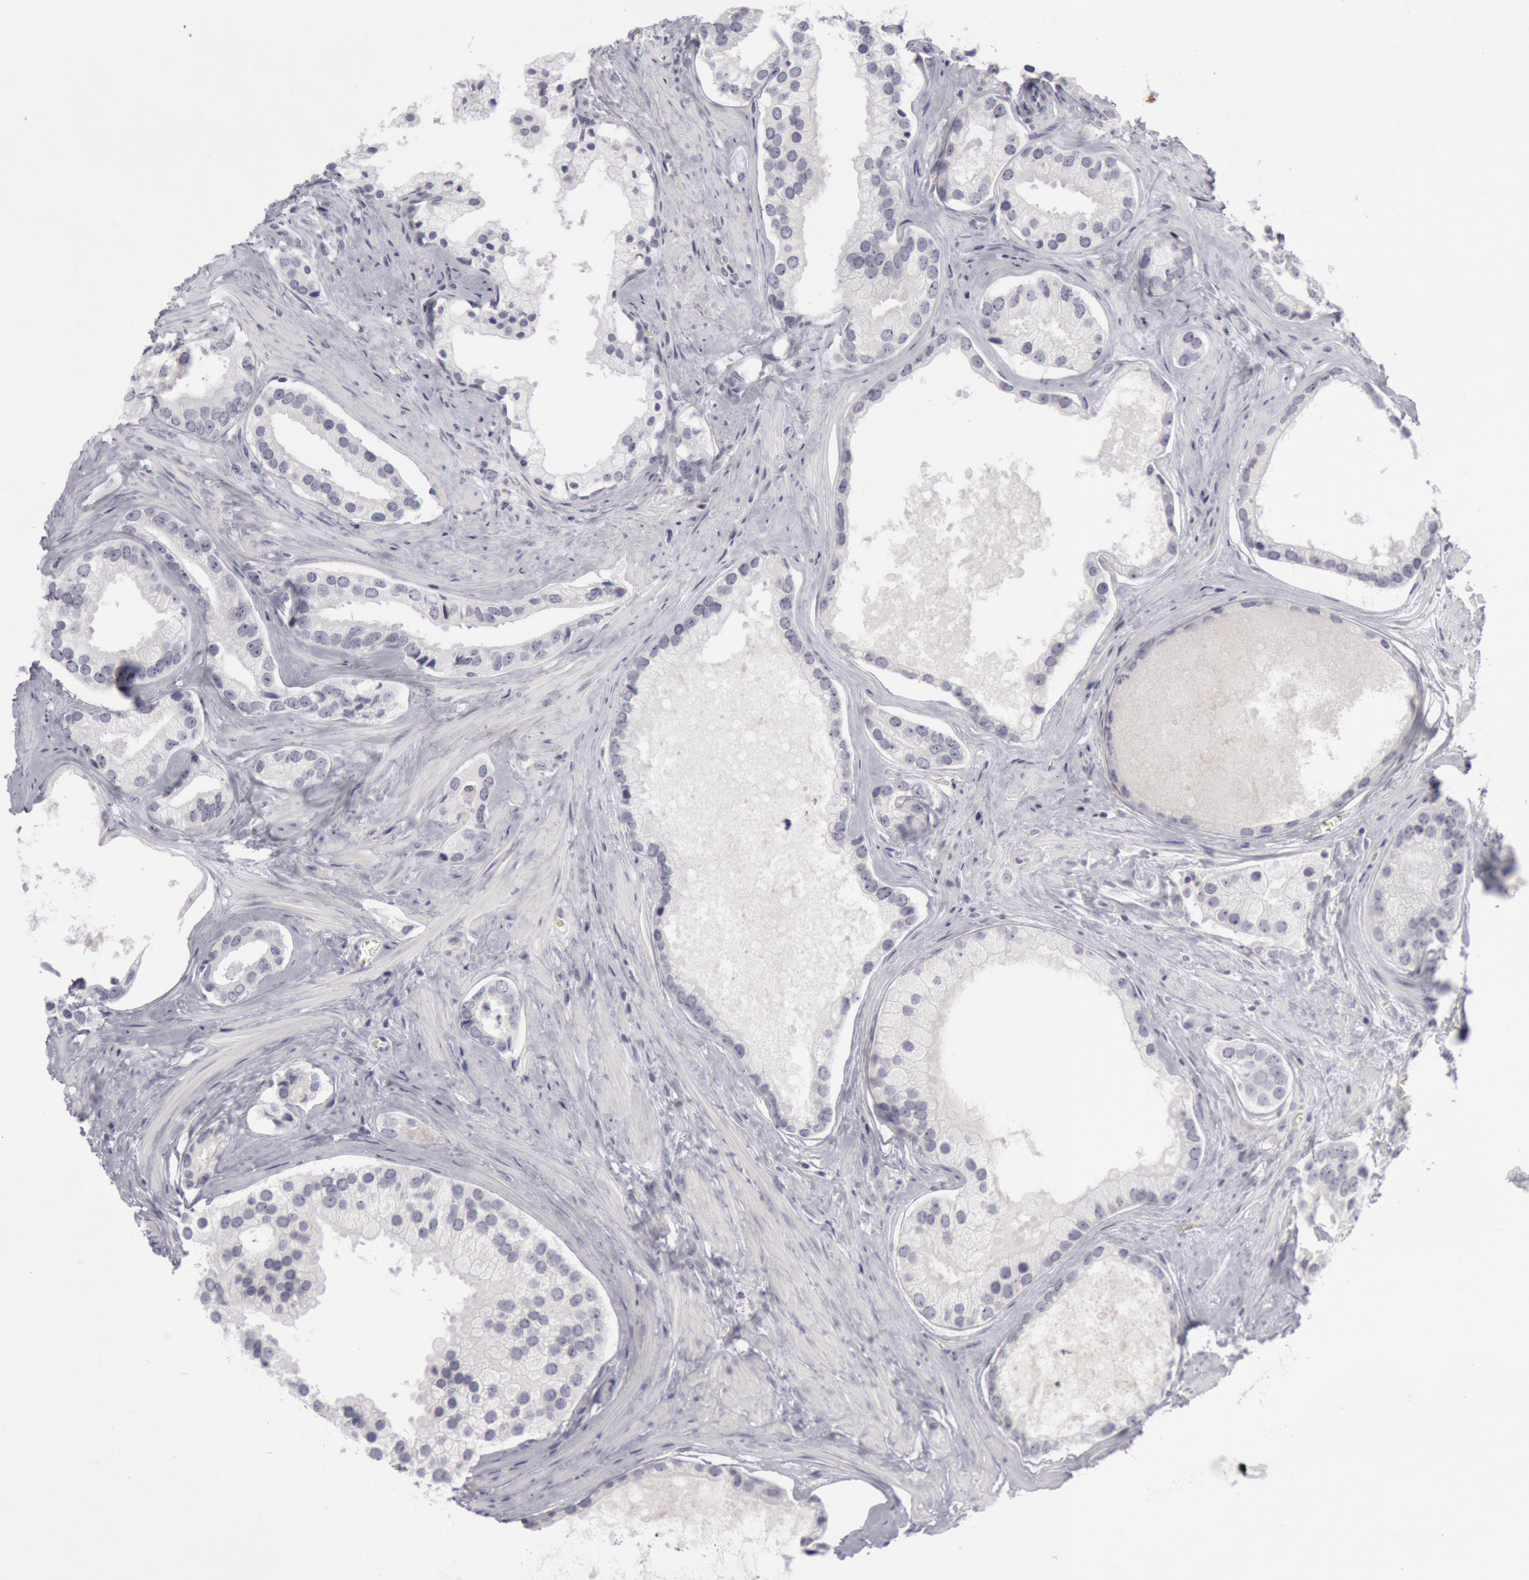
{"staining": {"intensity": "negative", "quantity": "none", "location": "none"}, "tissue": "prostate cancer", "cell_type": "Tumor cells", "image_type": "cancer", "snomed": [{"axis": "morphology", "description": "Adenocarcinoma, Medium grade"}, {"axis": "topography", "description": "Prostate"}], "caption": "A high-resolution image shows IHC staining of prostate medium-grade adenocarcinoma, which reveals no significant positivity in tumor cells. The staining was performed using DAB to visualize the protein expression in brown, while the nuclei were stained in blue with hematoxylin (Magnification: 20x).", "gene": "KRT16", "patient": {"sex": "male", "age": 70}}